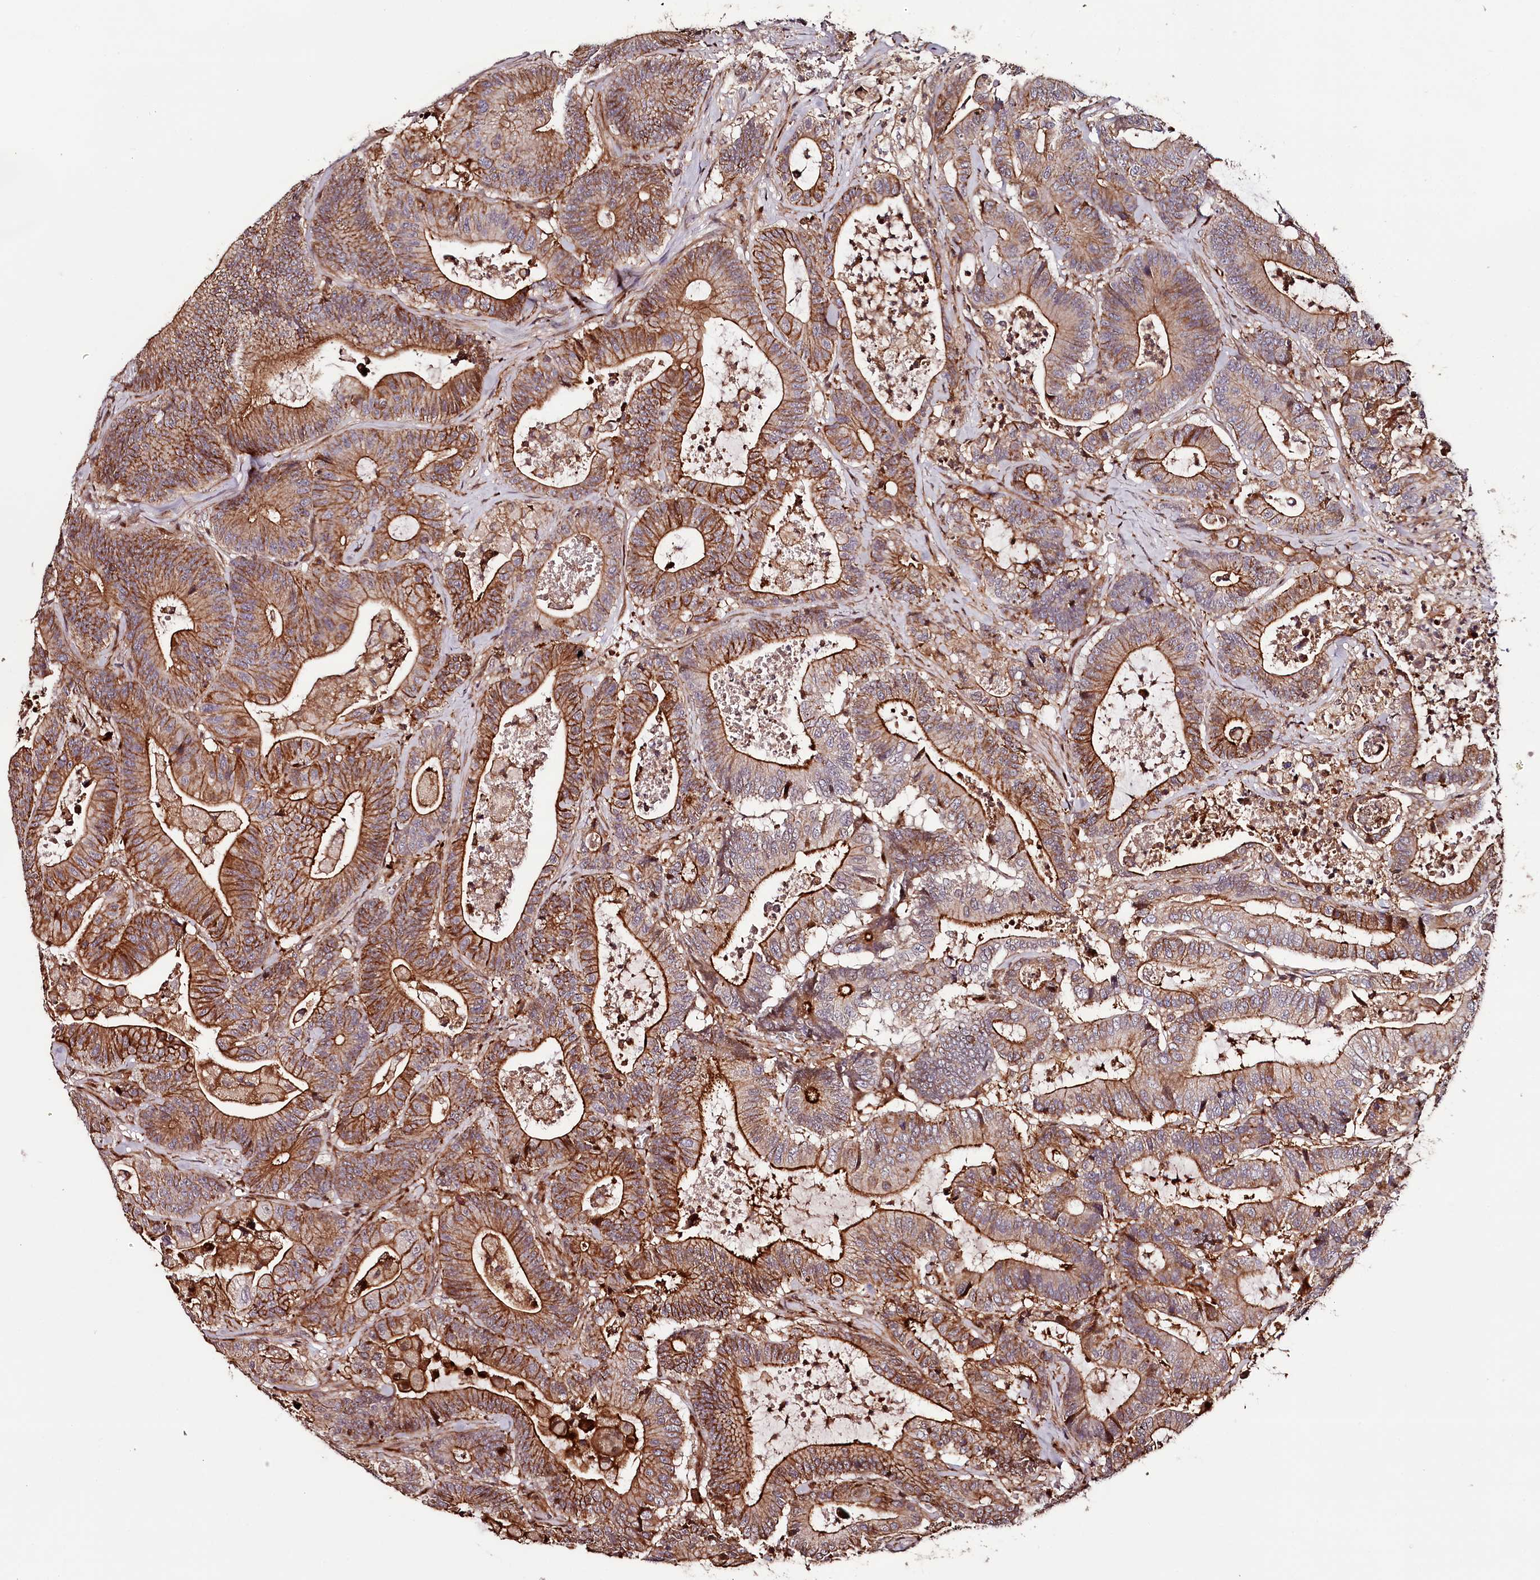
{"staining": {"intensity": "strong", "quantity": ">75%", "location": "cytoplasmic/membranous"}, "tissue": "colorectal cancer", "cell_type": "Tumor cells", "image_type": "cancer", "snomed": [{"axis": "morphology", "description": "Adenocarcinoma, NOS"}, {"axis": "topography", "description": "Colon"}], "caption": "A histopathology image of human adenocarcinoma (colorectal) stained for a protein demonstrates strong cytoplasmic/membranous brown staining in tumor cells. (Brightfield microscopy of DAB IHC at high magnification).", "gene": "KIF14", "patient": {"sex": "female", "age": 84}}